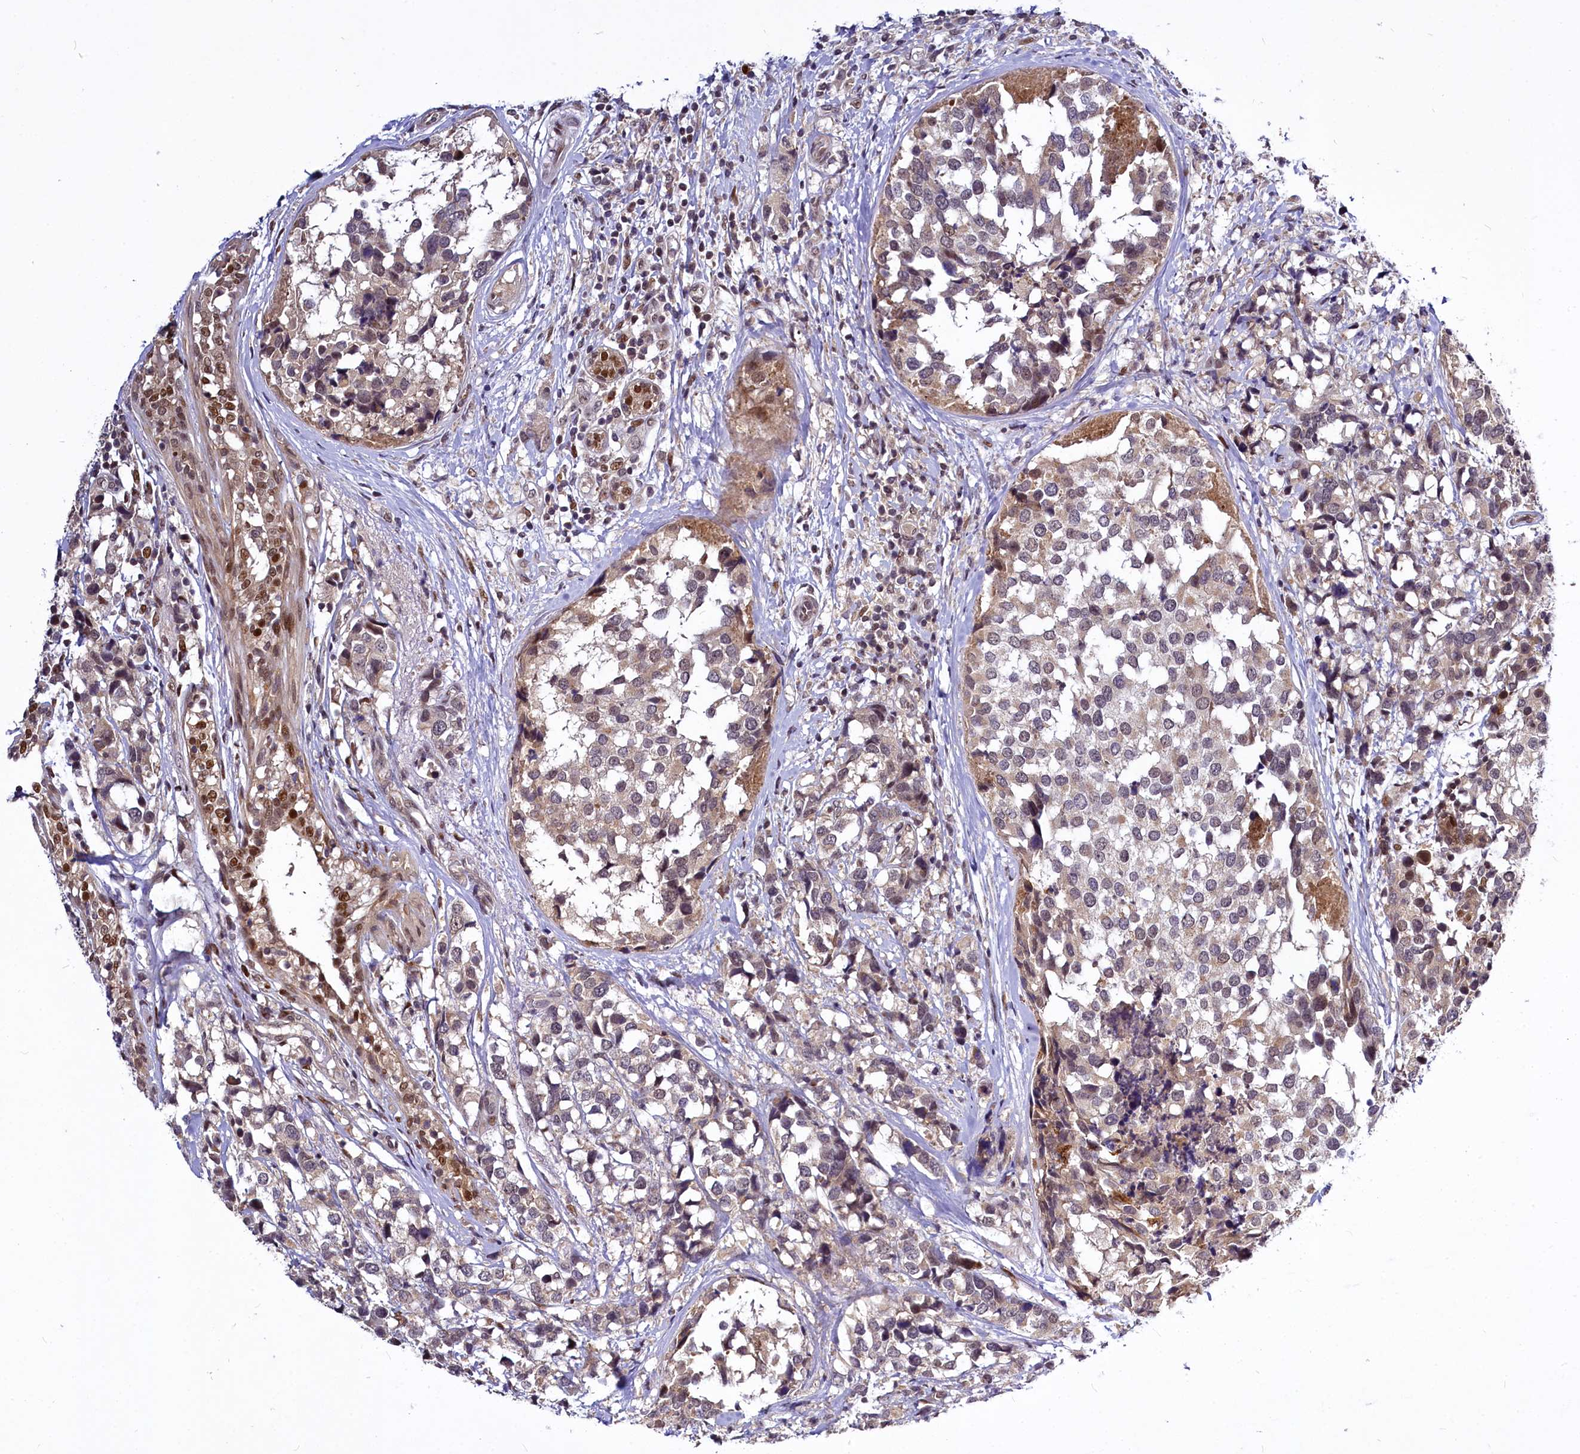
{"staining": {"intensity": "weak", "quantity": "25%-75%", "location": "cytoplasmic/membranous,nuclear"}, "tissue": "breast cancer", "cell_type": "Tumor cells", "image_type": "cancer", "snomed": [{"axis": "morphology", "description": "Lobular carcinoma"}, {"axis": "topography", "description": "Breast"}], "caption": "Human breast cancer (lobular carcinoma) stained with a brown dye reveals weak cytoplasmic/membranous and nuclear positive staining in about 25%-75% of tumor cells.", "gene": "MAML2", "patient": {"sex": "female", "age": 59}}